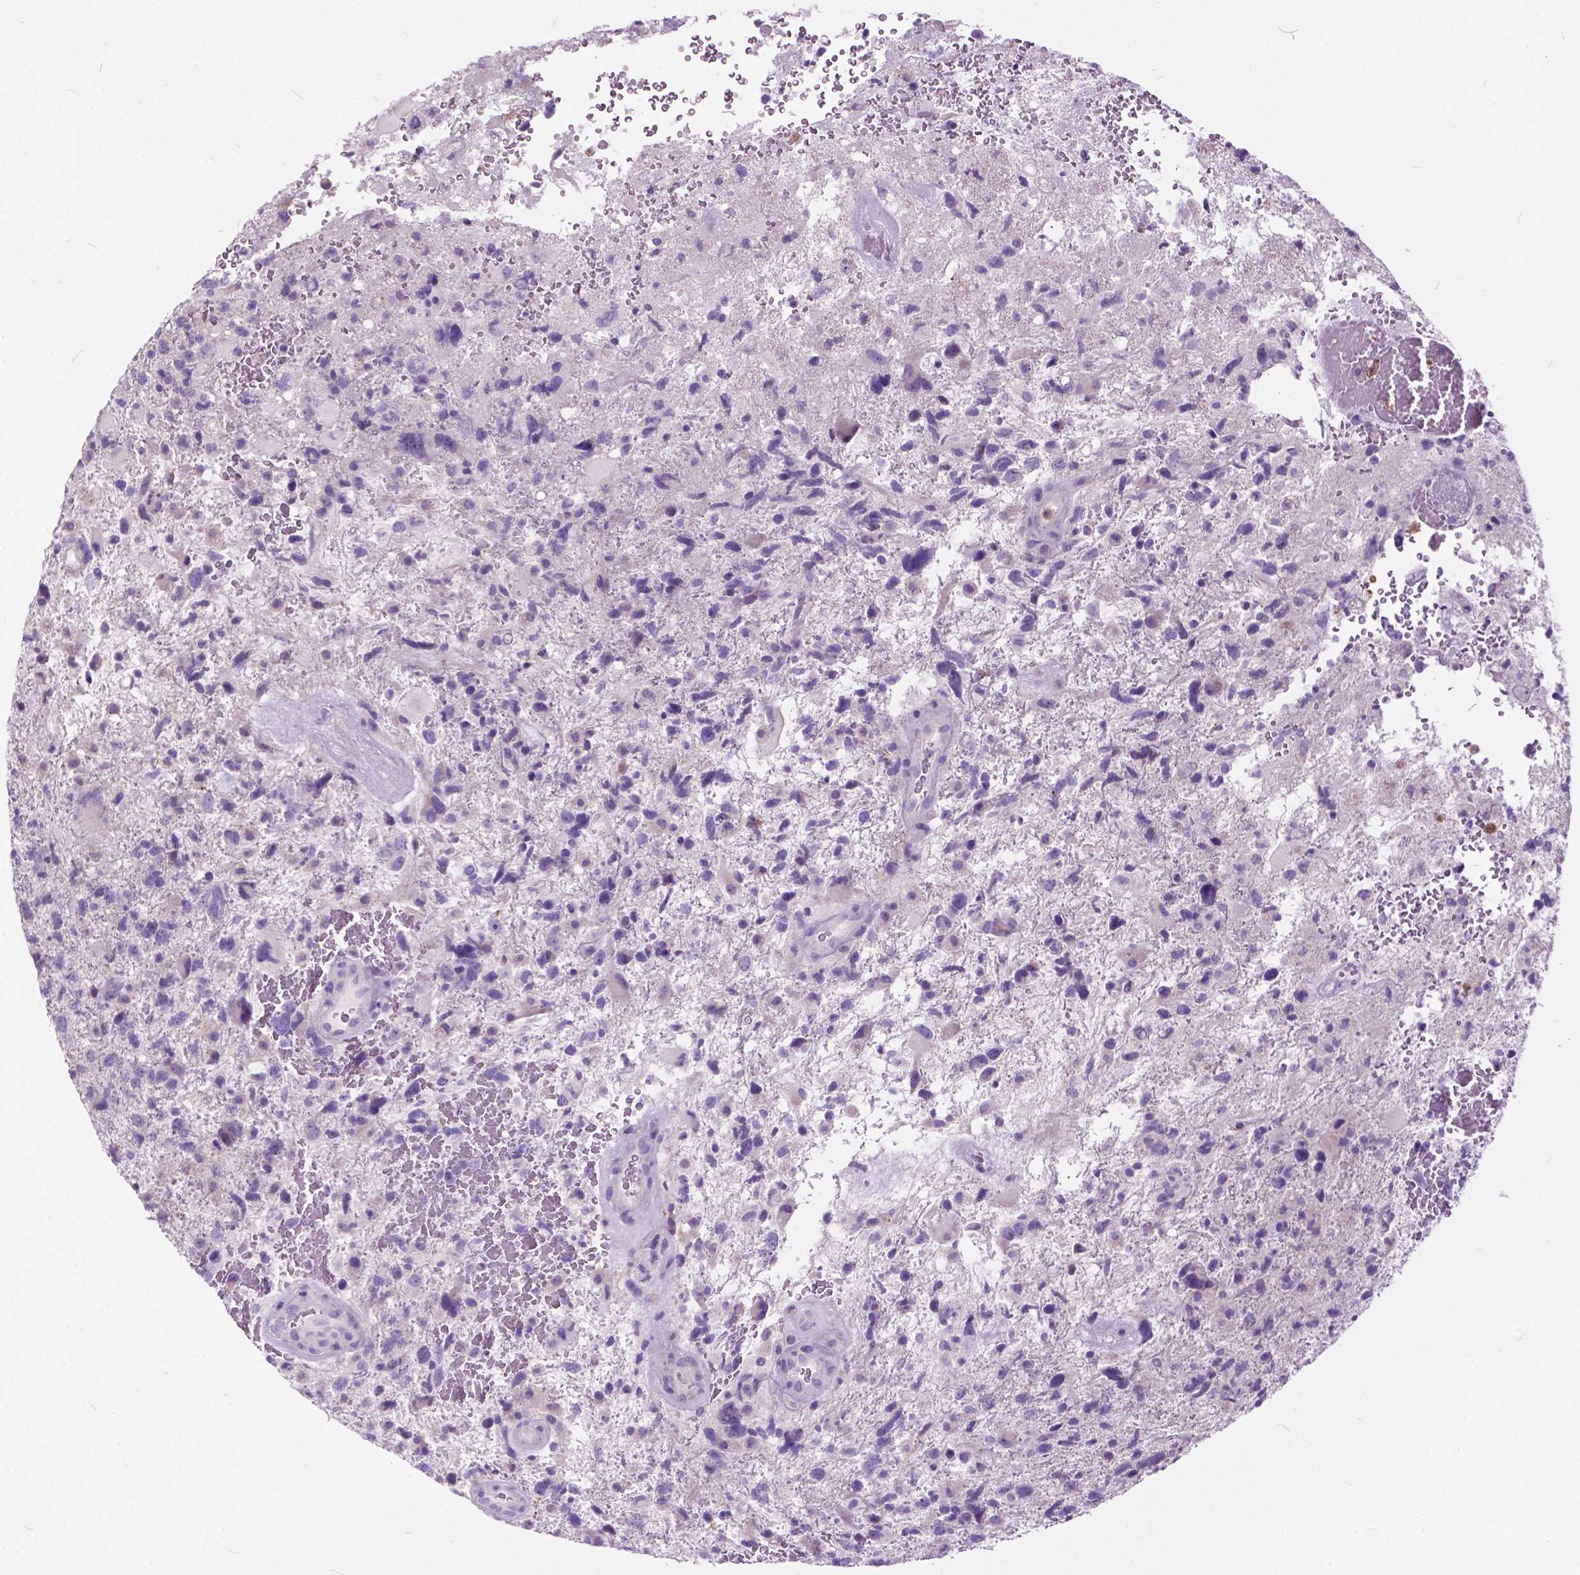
{"staining": {"intensity": "negative", "quantity": "none", "location": "none"}, "tissue": "glioma", "cell_type": "Tumor cells", "image_type": "cancer", "snomed": [{"axis": "morphology", "description": "Glioma, malignant, High grade"}, {"axis": "topography", "description": "Brain"}], "caption": "Glioma stained for a protein using IHC demonstrates no staining tumor cells.", "gene": "PRR35", "patient": {"sex": "female", "age": 71}}